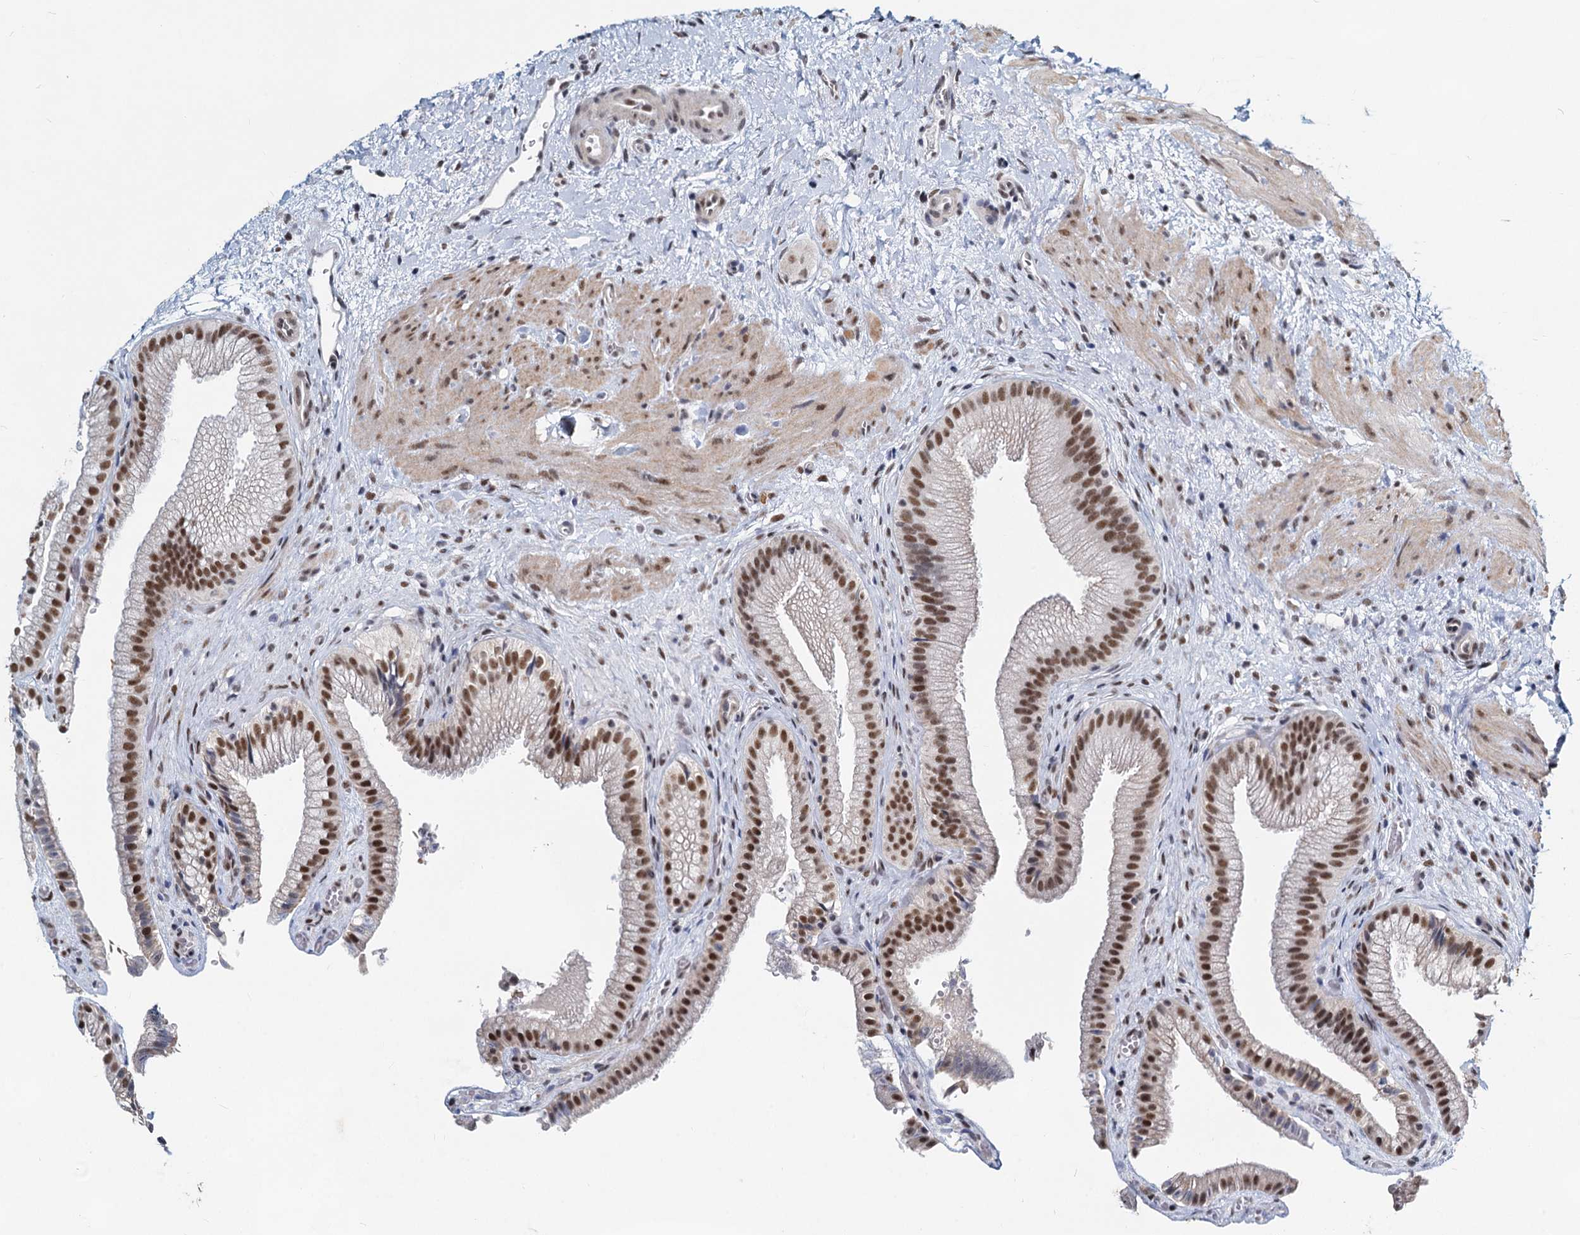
{"staining": {"intensity": "moderate", "quantity": ">75%", "location": "nuclear"}, "tissue": "gallbladder", "cell_type": "Glandular cells", "image_type": "normal", "snomed": [{"axis": "morphology", "description": "Normal tissue, NOS"}, {"axis": "morphology", "description": "Inflammation, NOS"}, {"axis": "topography", "description": "Gallbladder"}], "caption": "High-power microscopy captured an immunohistochemistry (IHC) image of normal gallbladder, revealing moderate nuclear staining in about >75% of glandular cells. Nuclei are stained in blue.", "gene": "METTL14", "patient": {"sex": "male", "age": 51}}